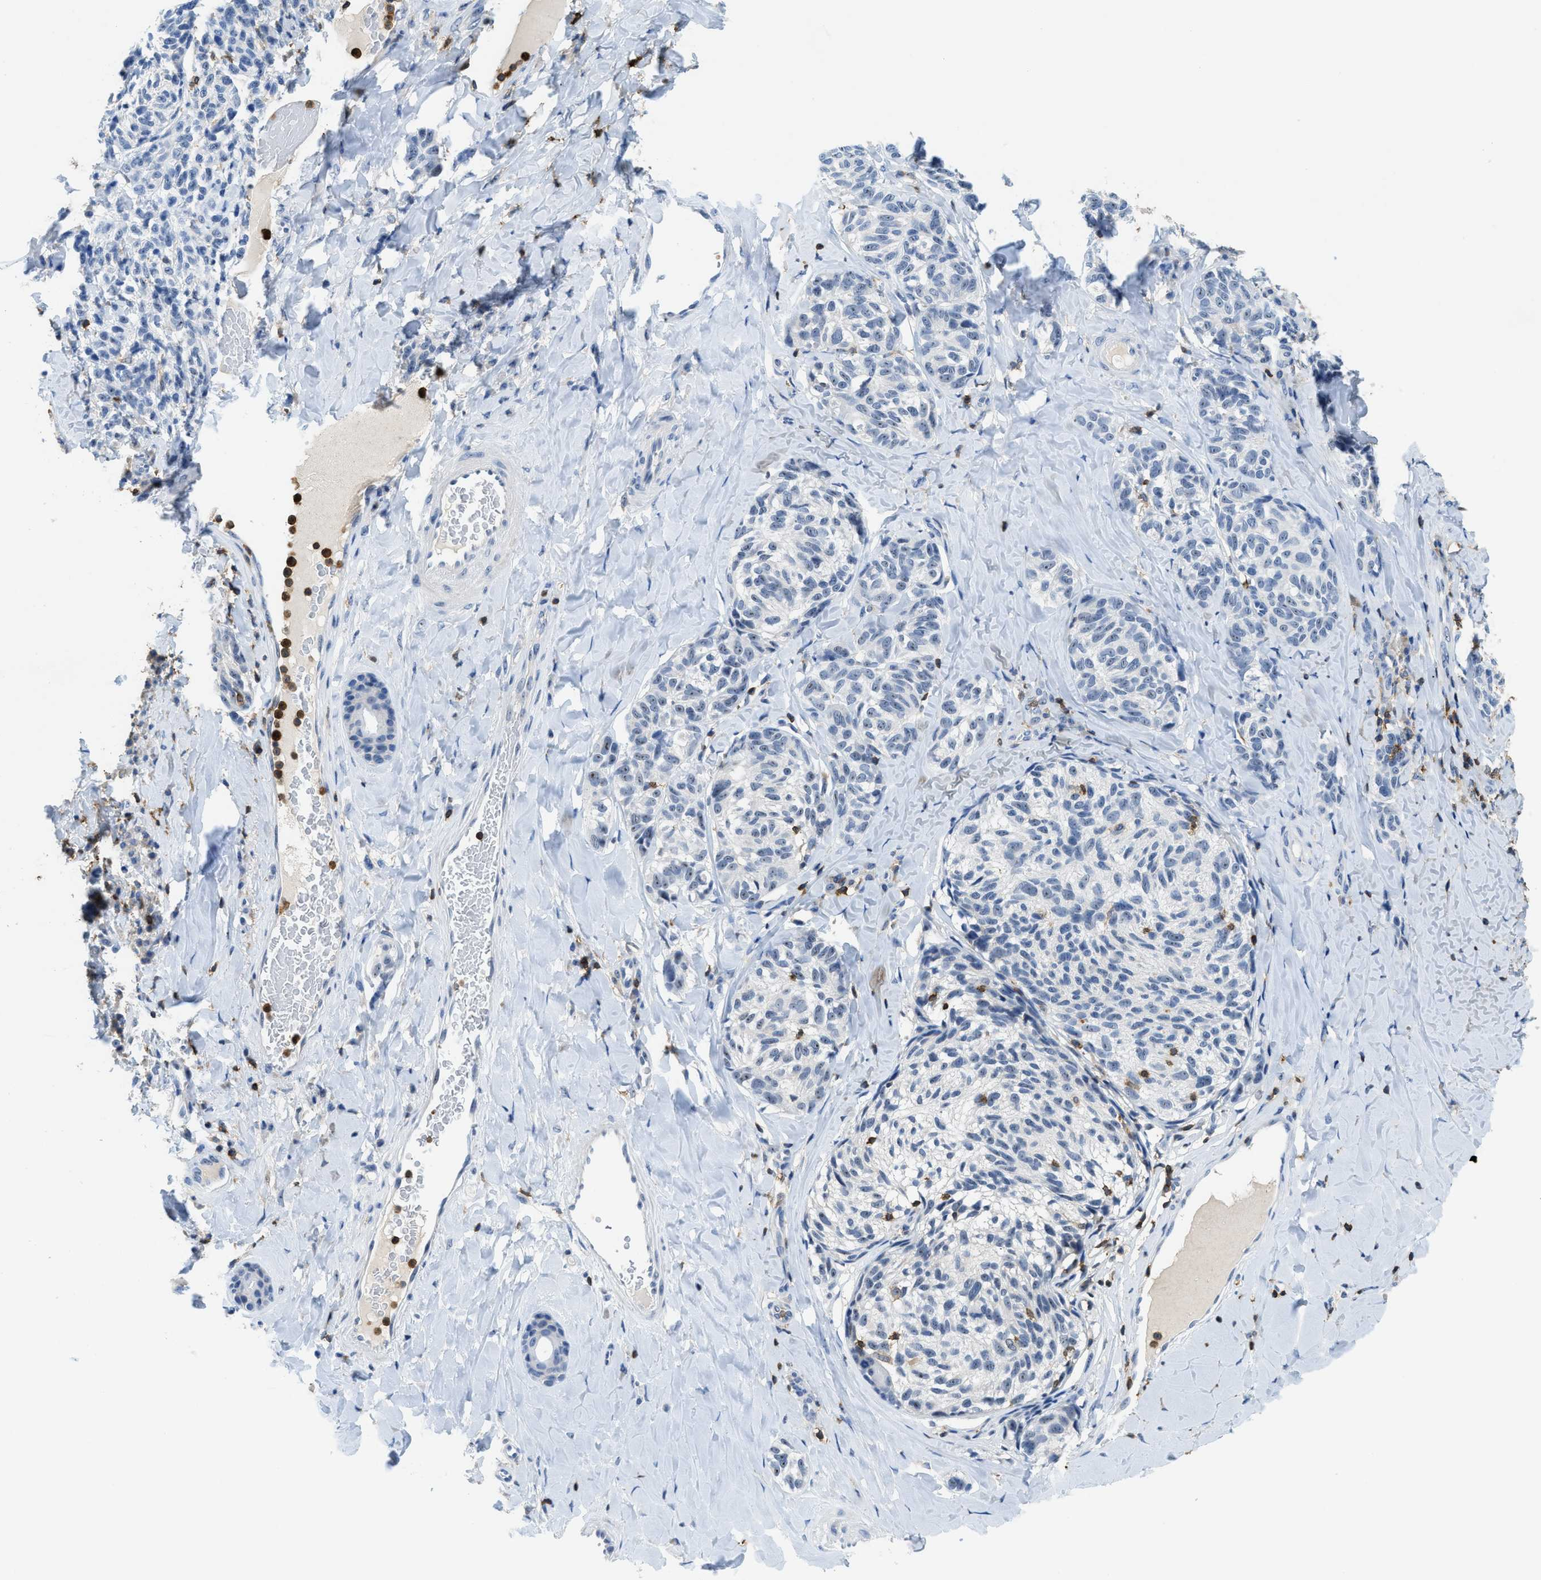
{"staining": {"intensity": "negative", "quantity": "none", "location": "none"}, "tissue": "melanoma", "cell_type": "Tumor cells", "image_type": "cancer", "snomed": [{"axis": "morphology", "description": "Malignant melanoma, NOS"}, {"axis": "topography", "description": "Skin"}], "caption": "Protein analysis of melanoma exhibits no significant staining in tumor cells. (DAB immunohistochemistry visualized using brightfield microscopy, high magnification).", "gene": "FAM151A", "patient": {"sex": "female", "age": 73}}